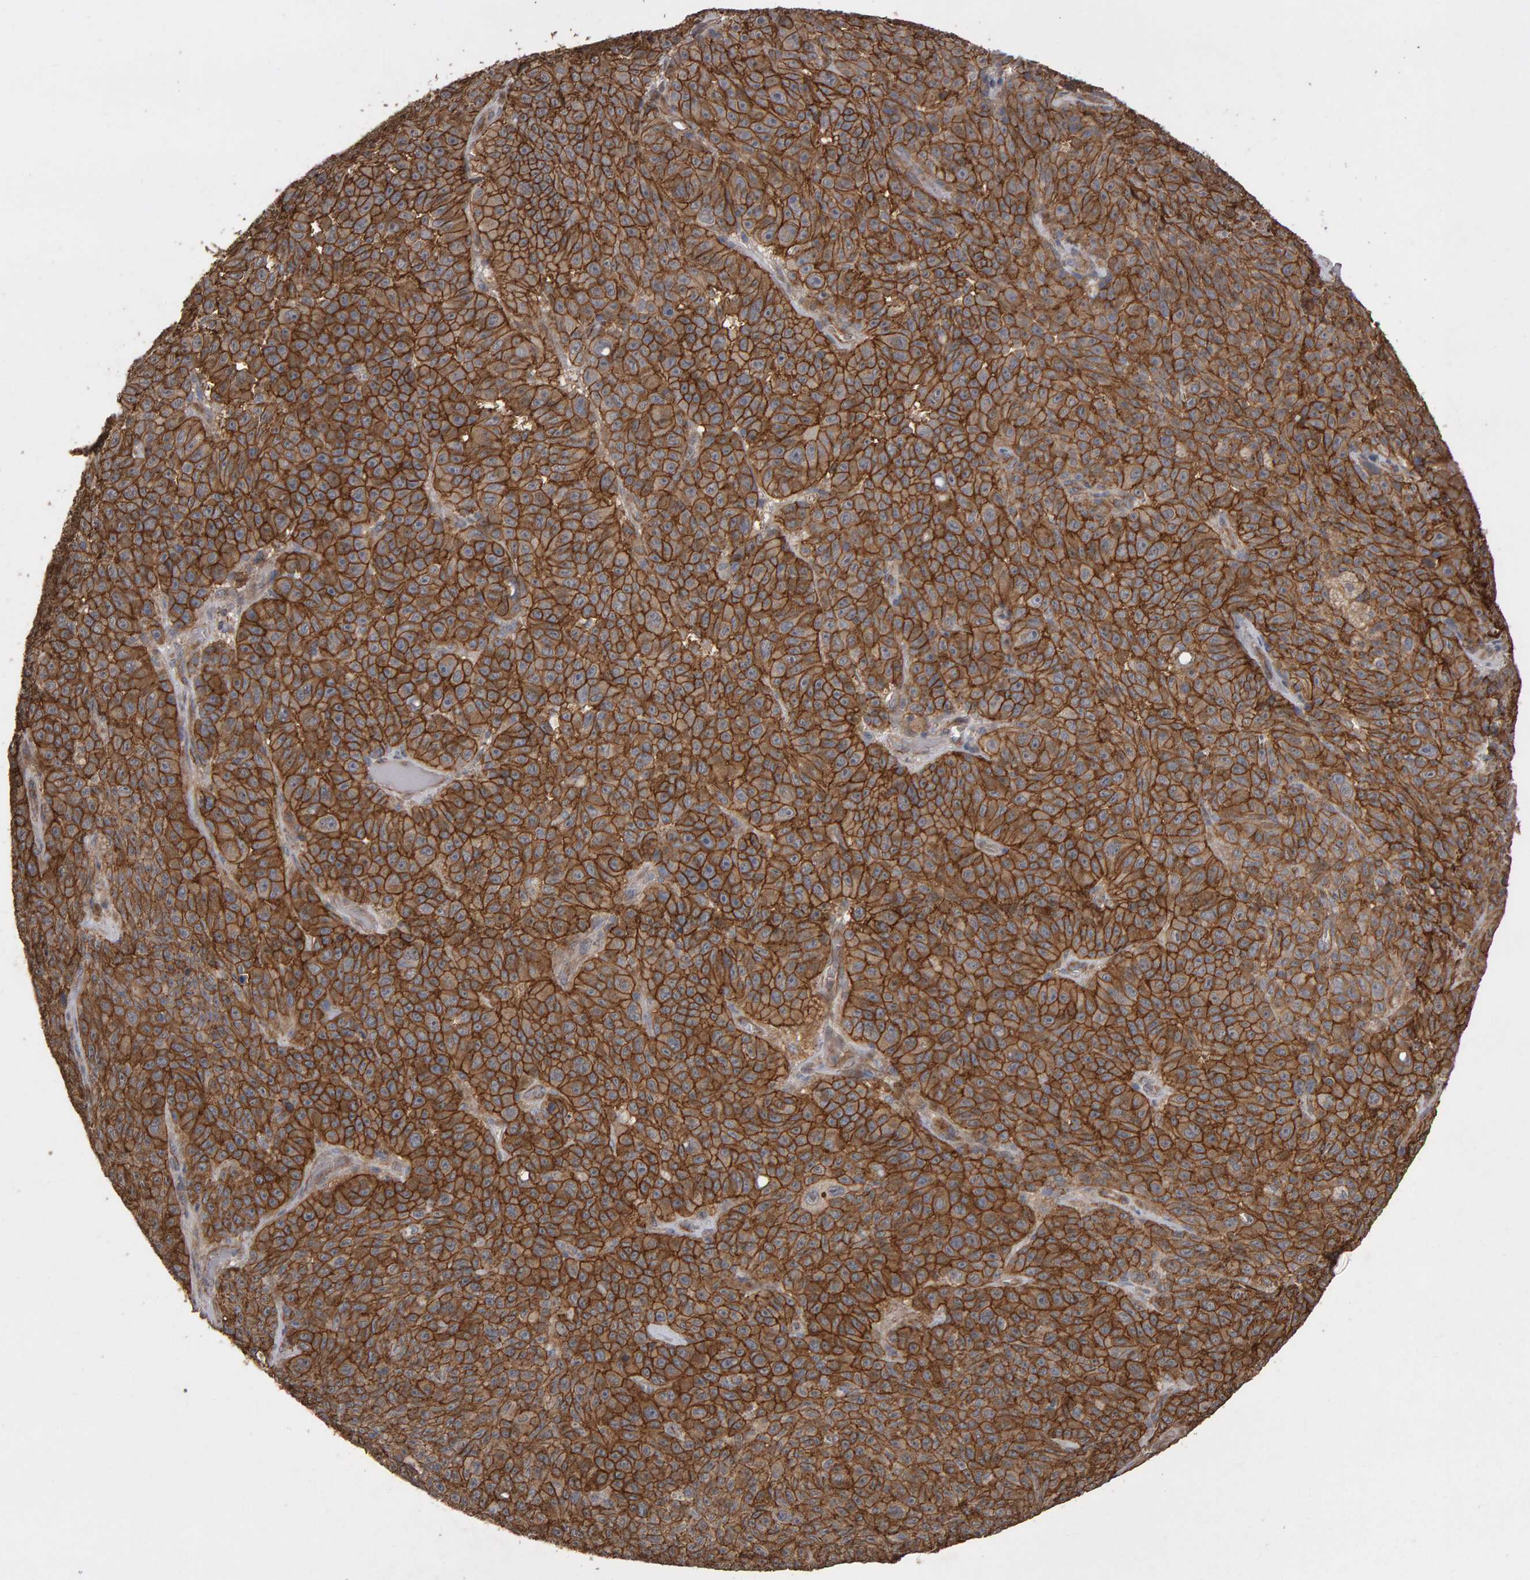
{"staining": {"intensity": "strong", "quantity": ">75%", "location": "cytoplasmic/membranous"}, "tissue": "melanoma", "cell_type": "Tumor cells", "image_type": "cancer", "snomed": [{"axis": "morphology", "description": "Malignant melanoma, NOS"}, {"axis": "topography", "description": "Skin"}], "caption": "The histopathology image demonstrates staining of melanoma, revealing strong cytoplasmic/membranous protein expression (brown color) within tumor cells.", "gene": "SCRIB", "patient": {"sex": "female", "age": 82}}